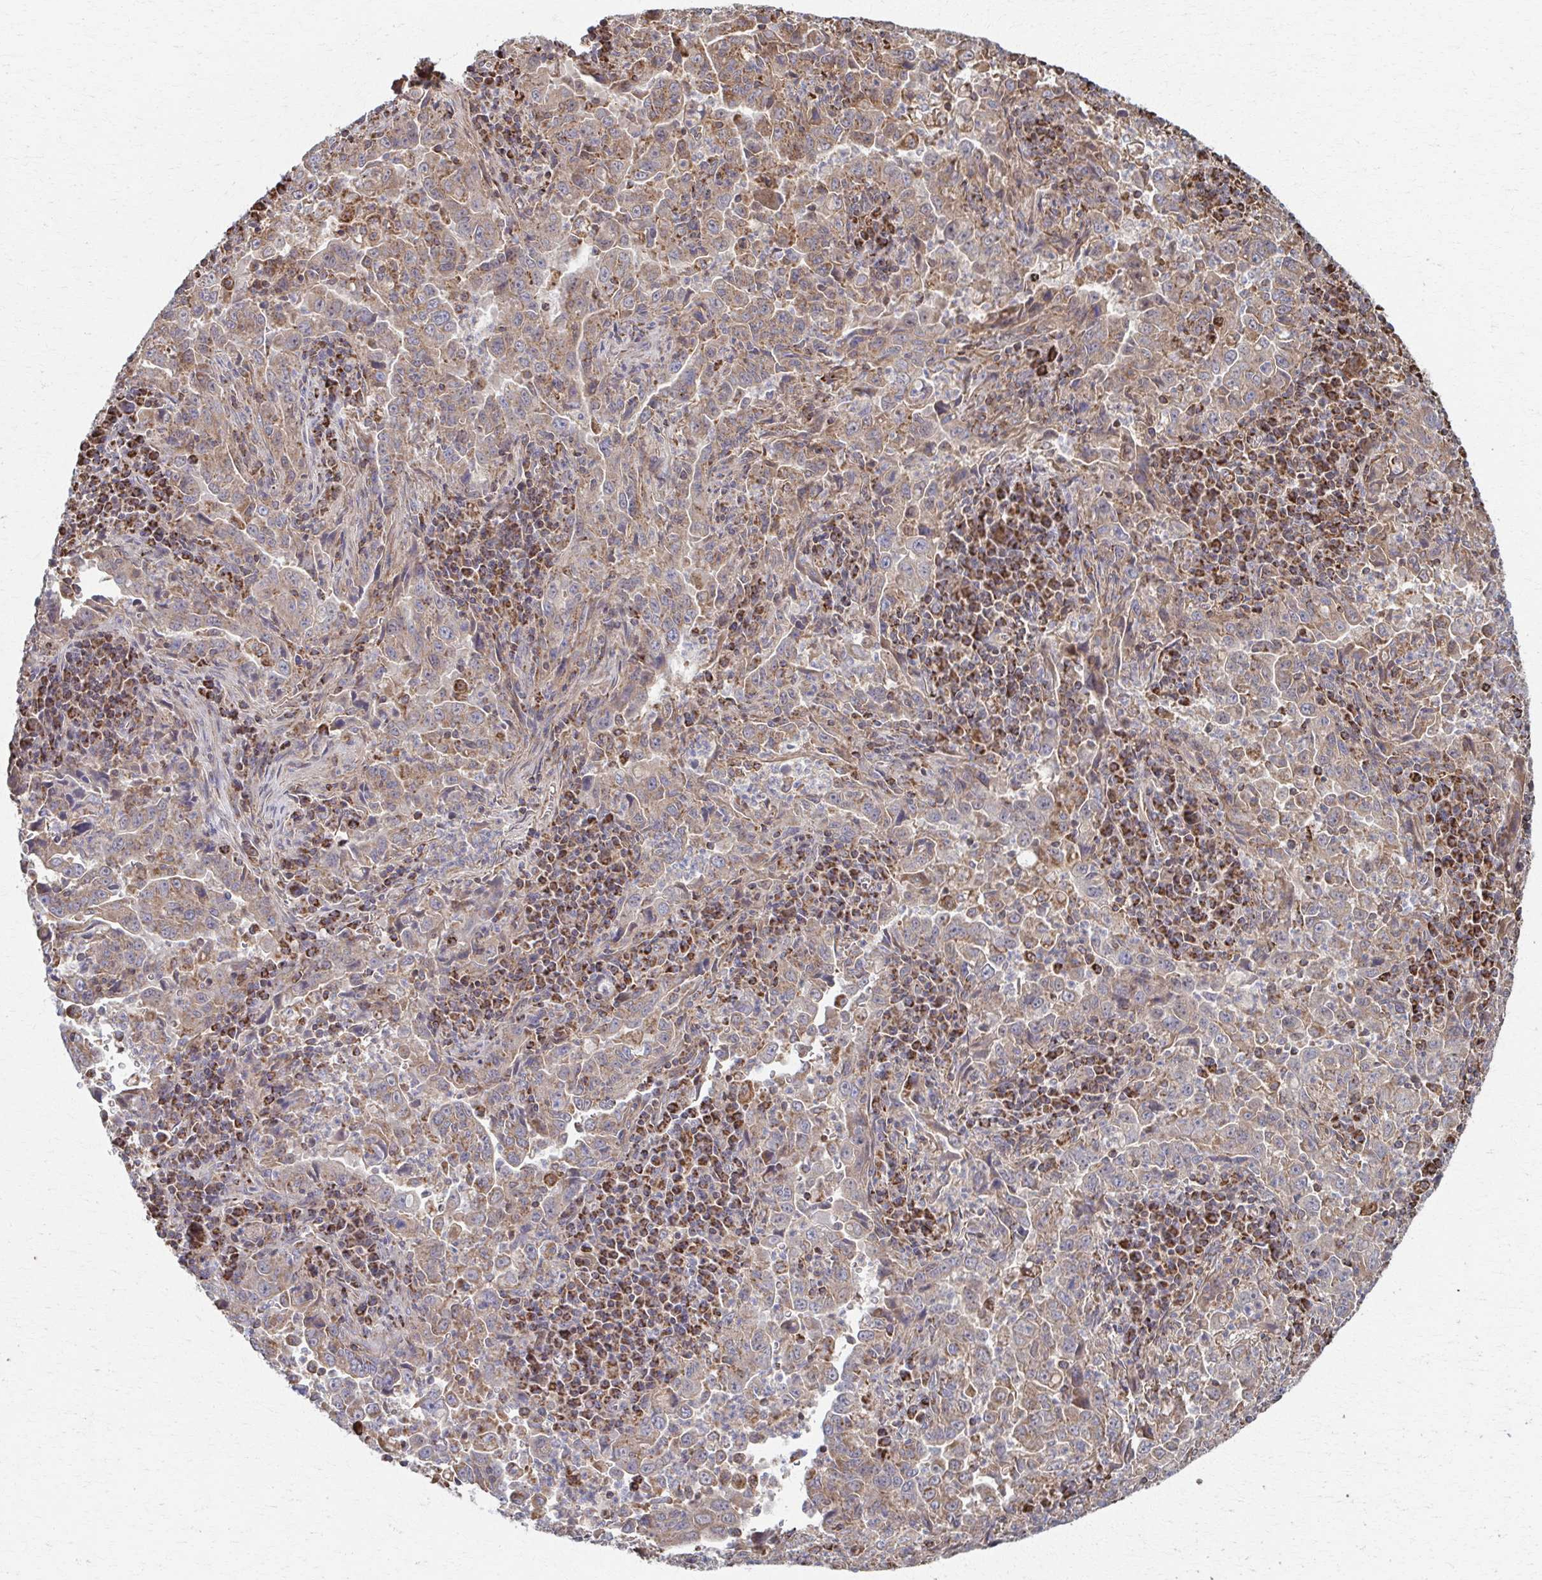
{"staining": {"intensity": "weak", "quantity": "25%-75%", "location": "cytoplasmic/membranous"}, "tissue": "lung cancer", "cell_type": "Tumor cells", "image_type": "cancer", "snomed": [{"axis": "morphology", "description": "Adenocarcinoma, NOS"}, {"axis": "topography", "description": "Lung"}], "caption": "Brown immunohistochemical staining in human lung cancer shows weak cytoplasmic/membranous positivity in about 25%-75% of tumor cells.", "gene": "KLHL34", "patient": {"sex": "male", "age": 67}}